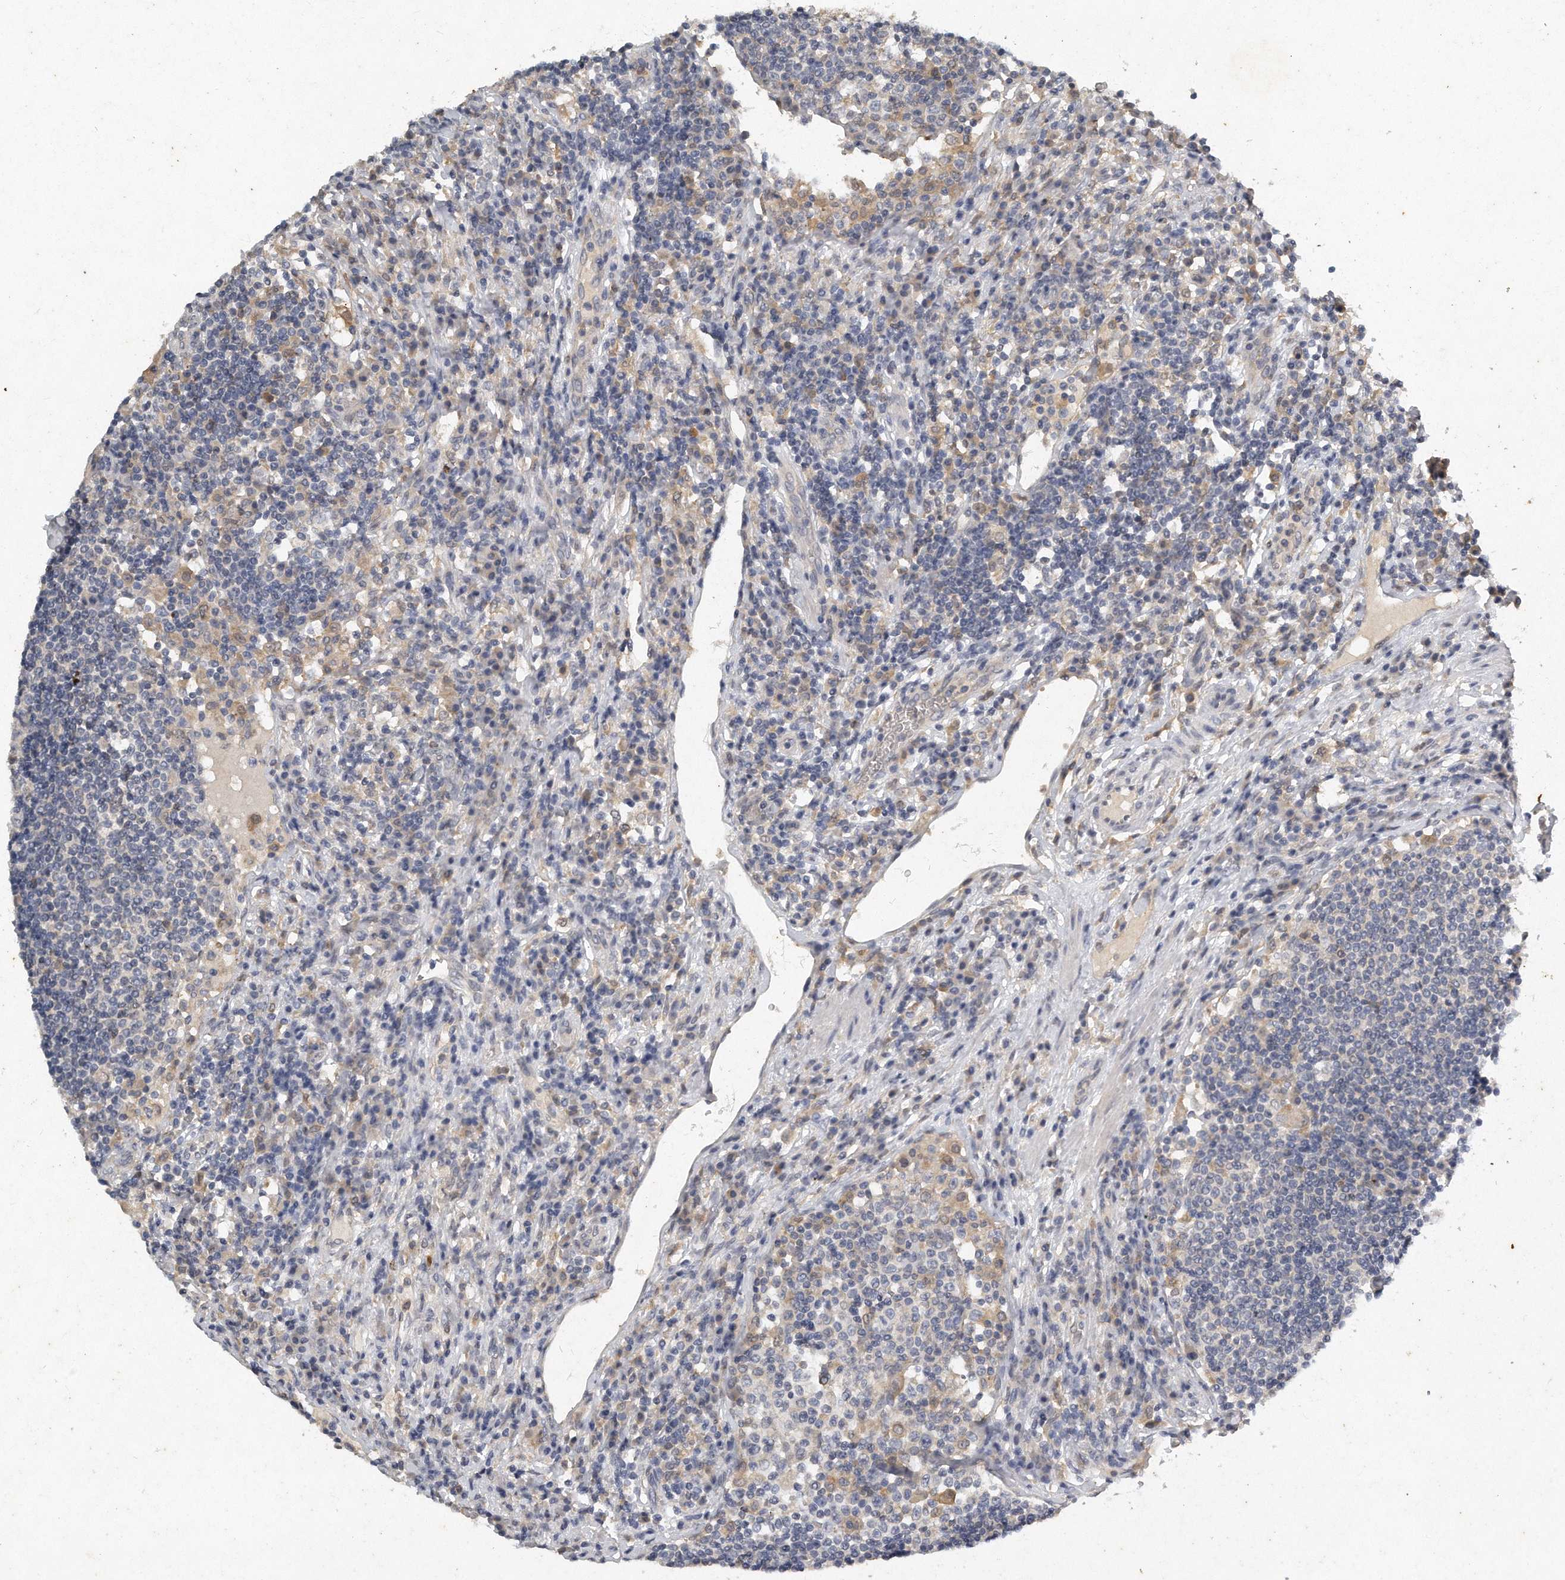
{"staining": {"intensity": "weak", "quantity": "25%-75%", "location": "cytoplasmic/membranous"}, "tissue": "lymph node", "cell_type": "Non-germinal center cells", "image_type": "normal", "snomed": [{"axis": "morphology", "description": "Normal tissue, NOS"}, {"axis": "topography", "description": "Lymph node"}], "caption": "Non-germinal center cells show low levels of weak cytoplasmic/membranous staining in approximately 25%-75% of cells in normal human lymph node.", "gene": "CAMK1", "patient": {"sex": "female", "age": 53}}